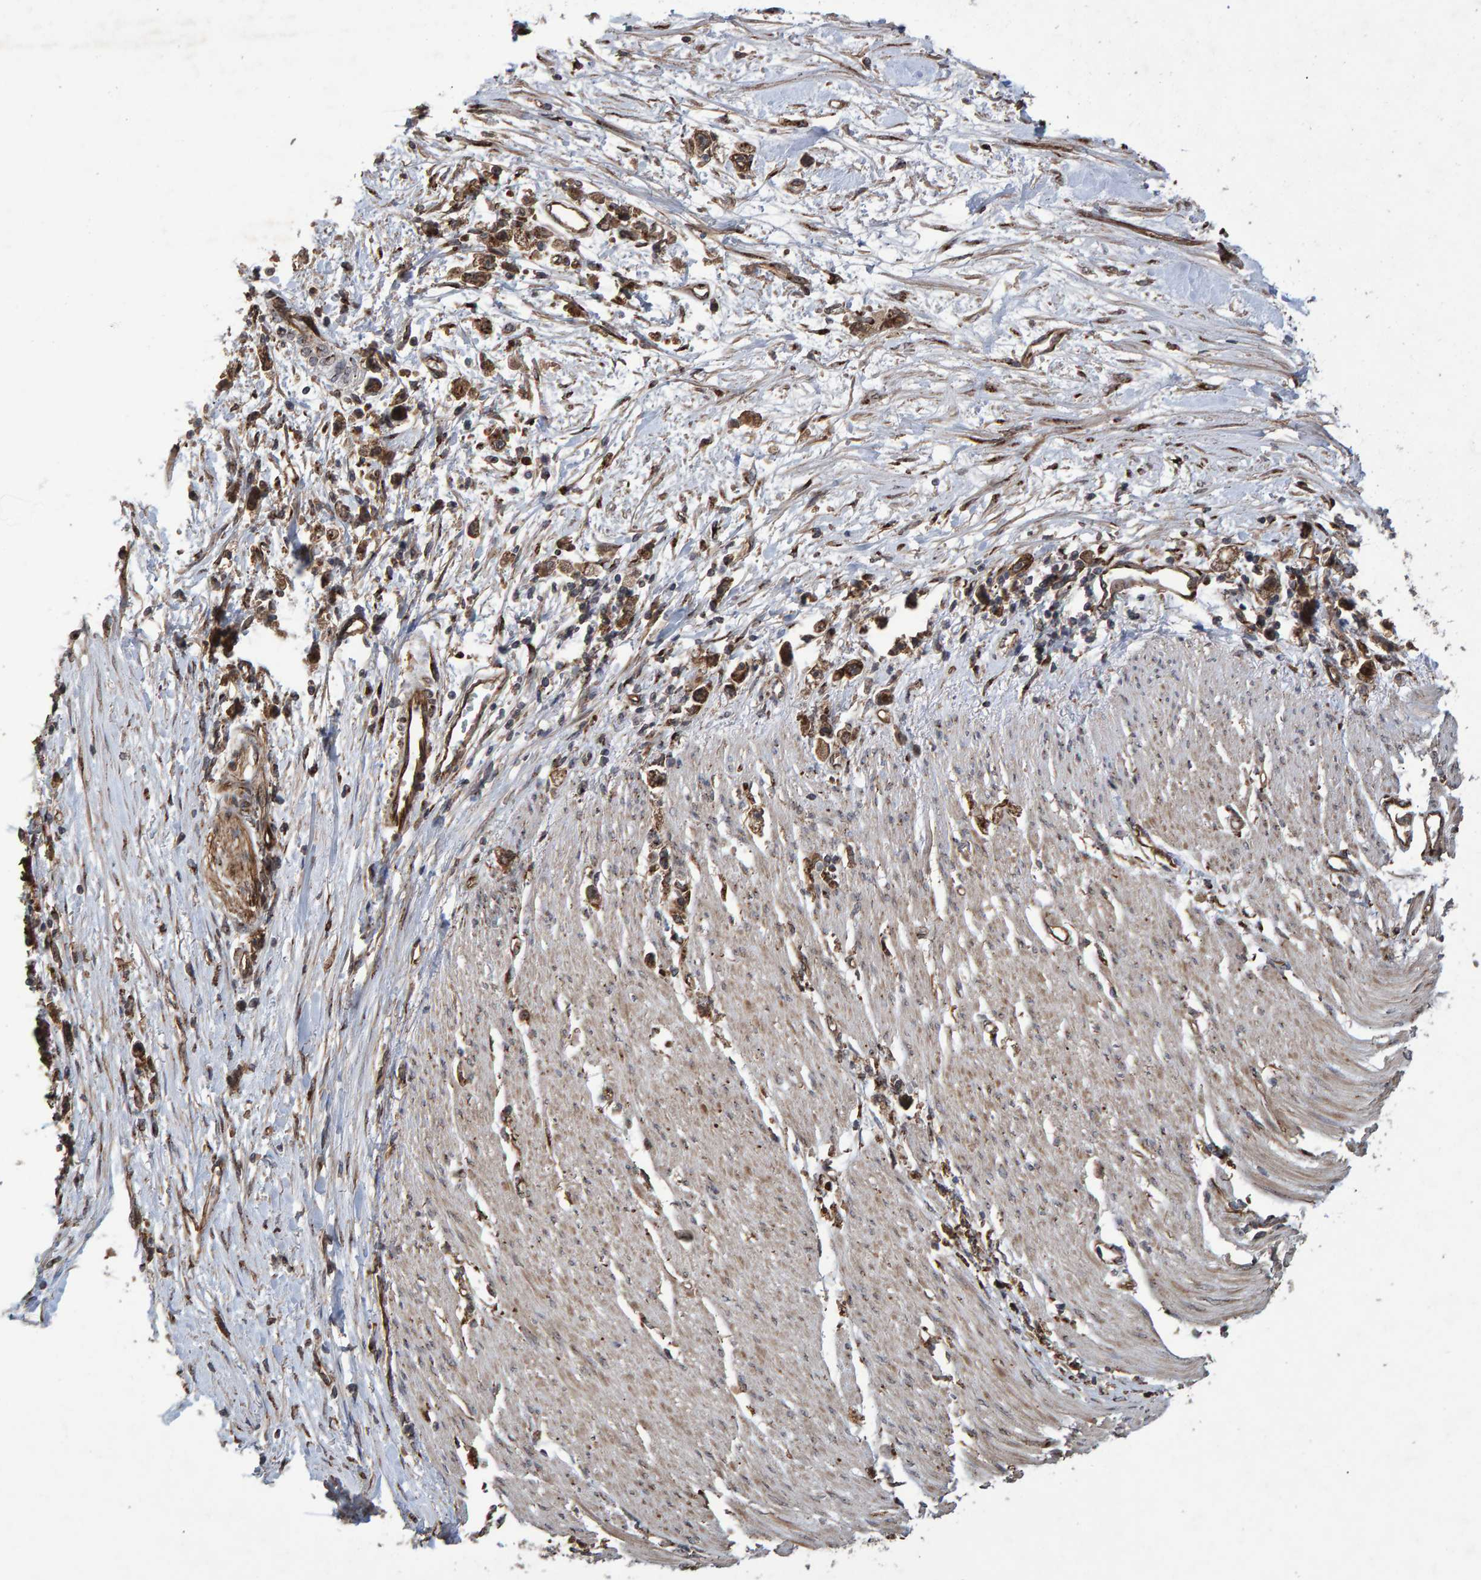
{"staining": {"intensity": "moderate", "quantity": ">75%", "location": "cytoplasmic/membranous"}, "tissue": "stomach cancer", "cell_type": "Tumor cells", "image_type": "cancer", "snomed": [{"axis": "morphology", "description": "Adenocarcinoma, NOS"}, {"axis": "topography", "description": "Stomach"}], "caption": "Moderate cytoplasmic/membranous protein expression is appreciated in about >75% of tumor cells in adenocarcinoma (stomach).", "gene": "TRIM68", "patient": {"sex": "female", "age": 59}}